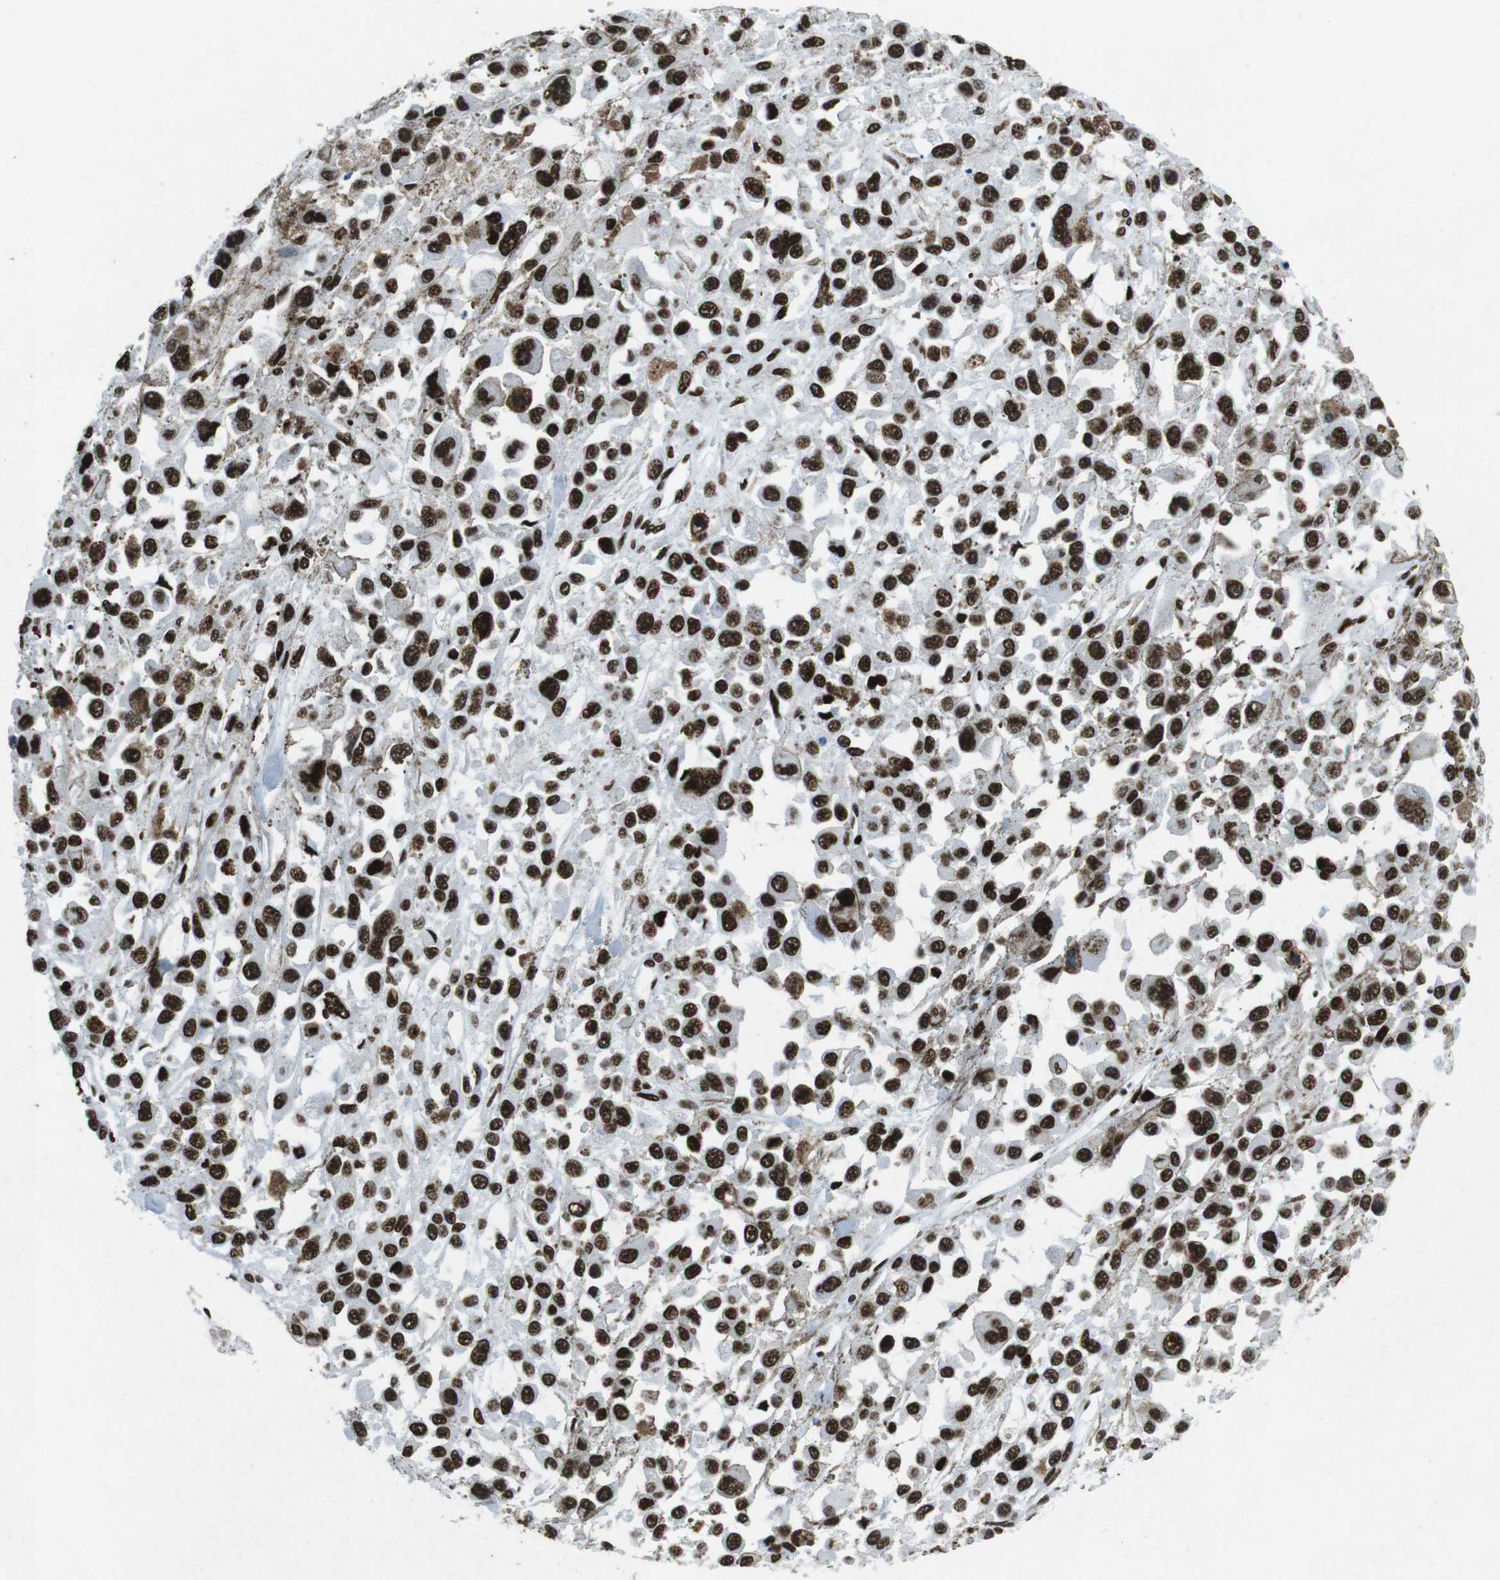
{"staining": {"intensity": "strong", "quantity": ">75%", "location": "nuclear"}, "tissue": "melanoma", "cell_type": "Tumor cells", "image_type": "cancer", "snomed": [{"axis": "morphology", "description": "Malignant melanoma, Metastatic site"}, {"axis": "topography", "description": "Lymph node"}], "caption": "Melanoma stained with a protein marker demonstrates strong staining in tumor cells.", "gene": "CITED2", "patient": {"sex": "male", "age": 59}}